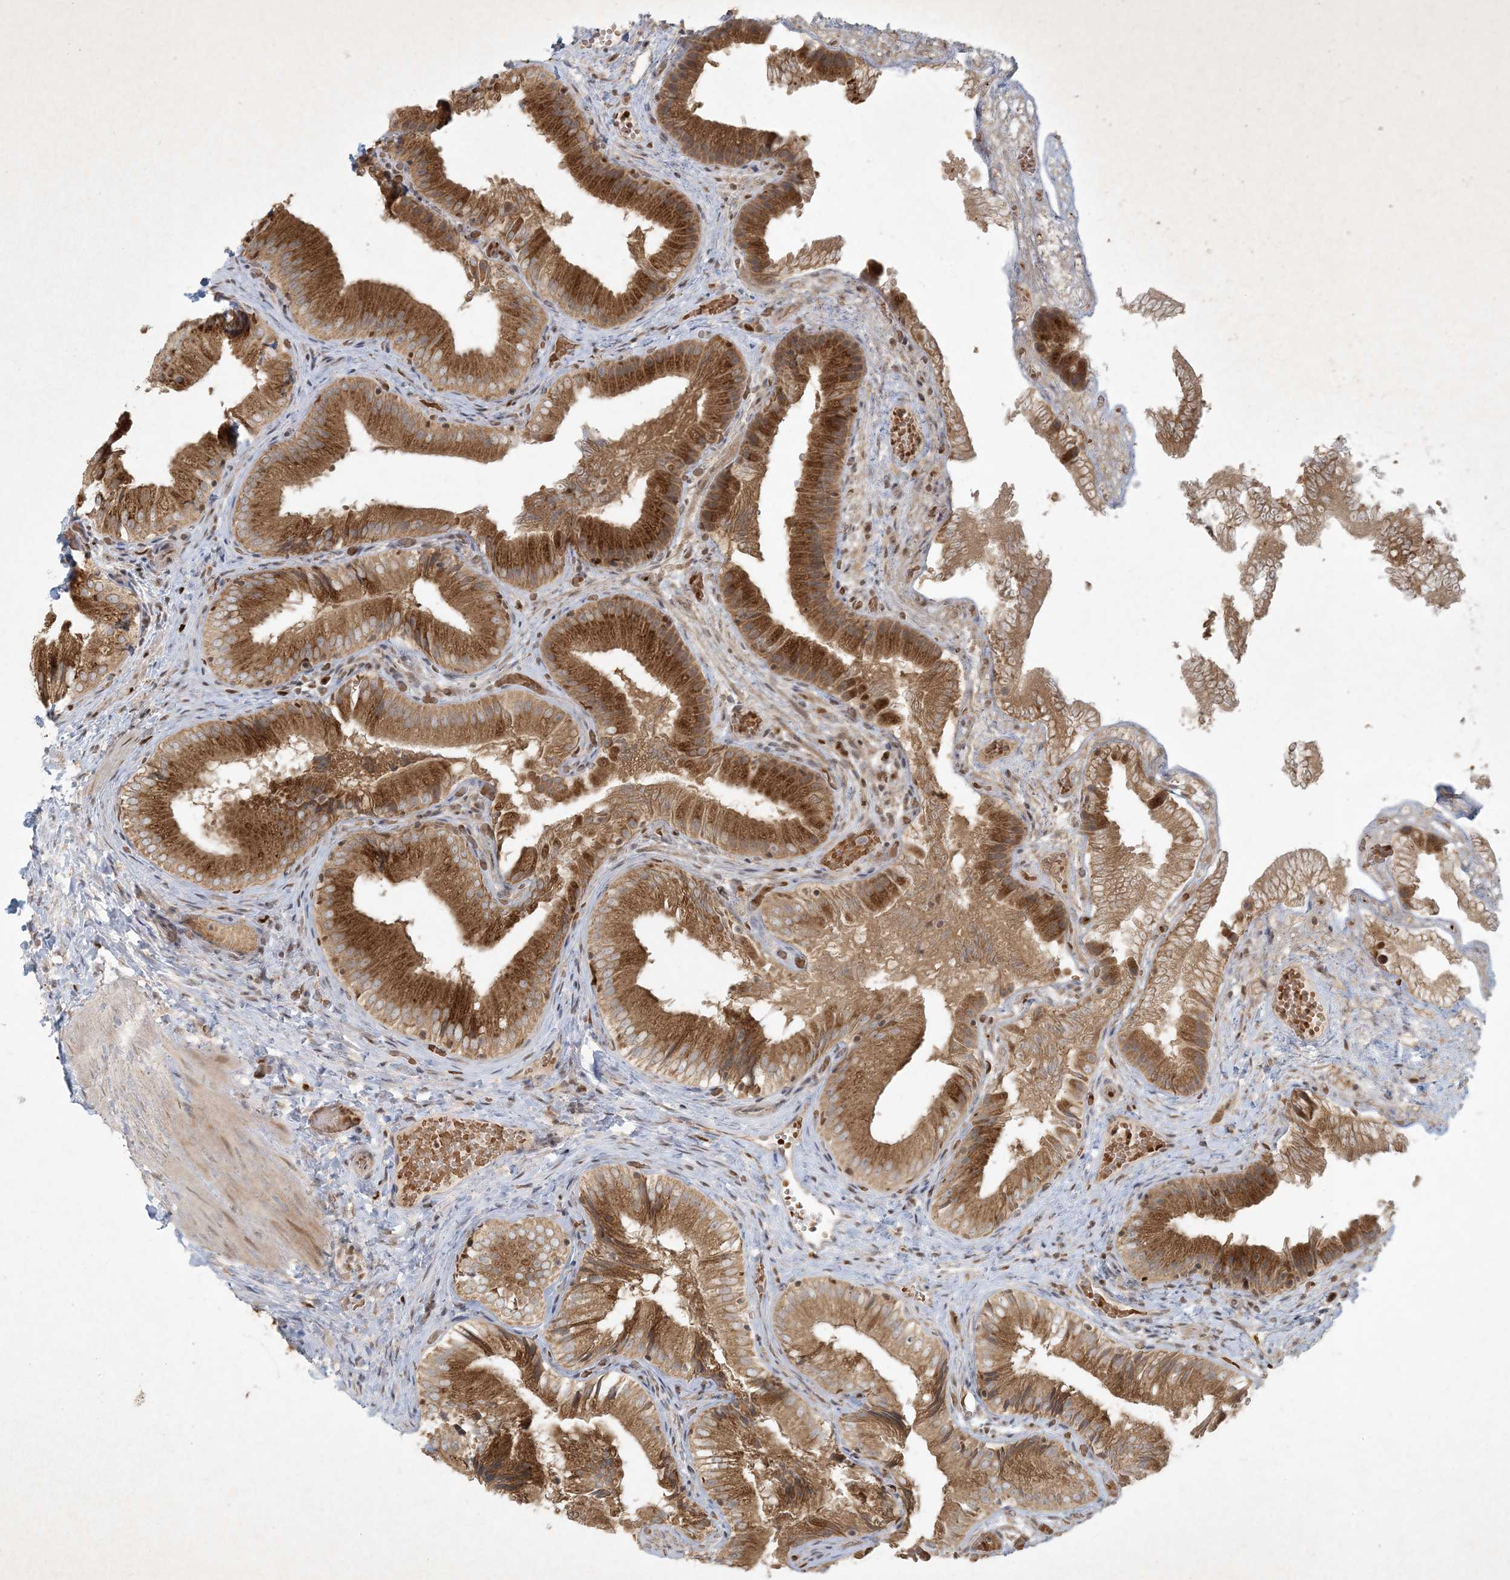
{"staining": {"intensity": "strong", "quantity": ">75%", "location": "cytoplasmic/membranous"}, "tissue": "gallbladder", "cell_type": "Glandular cells", "image_type": "normal", "snomed": [{"axis": "morphology", "description": "Normal tissue, NOS"}, {"axis": "topography", "description": "Gallbladder"}], "caption": "This micrograph displays normal gallbladder stained with immunohistochemistry to label a protein in brown. The cytoplasmic/membranous of glandular cells show strong positivity for the protein. Nuclei are counter-stained blue.", "gene": "CTDNEP1", "patient": {"sex": "female", "age": 30}}